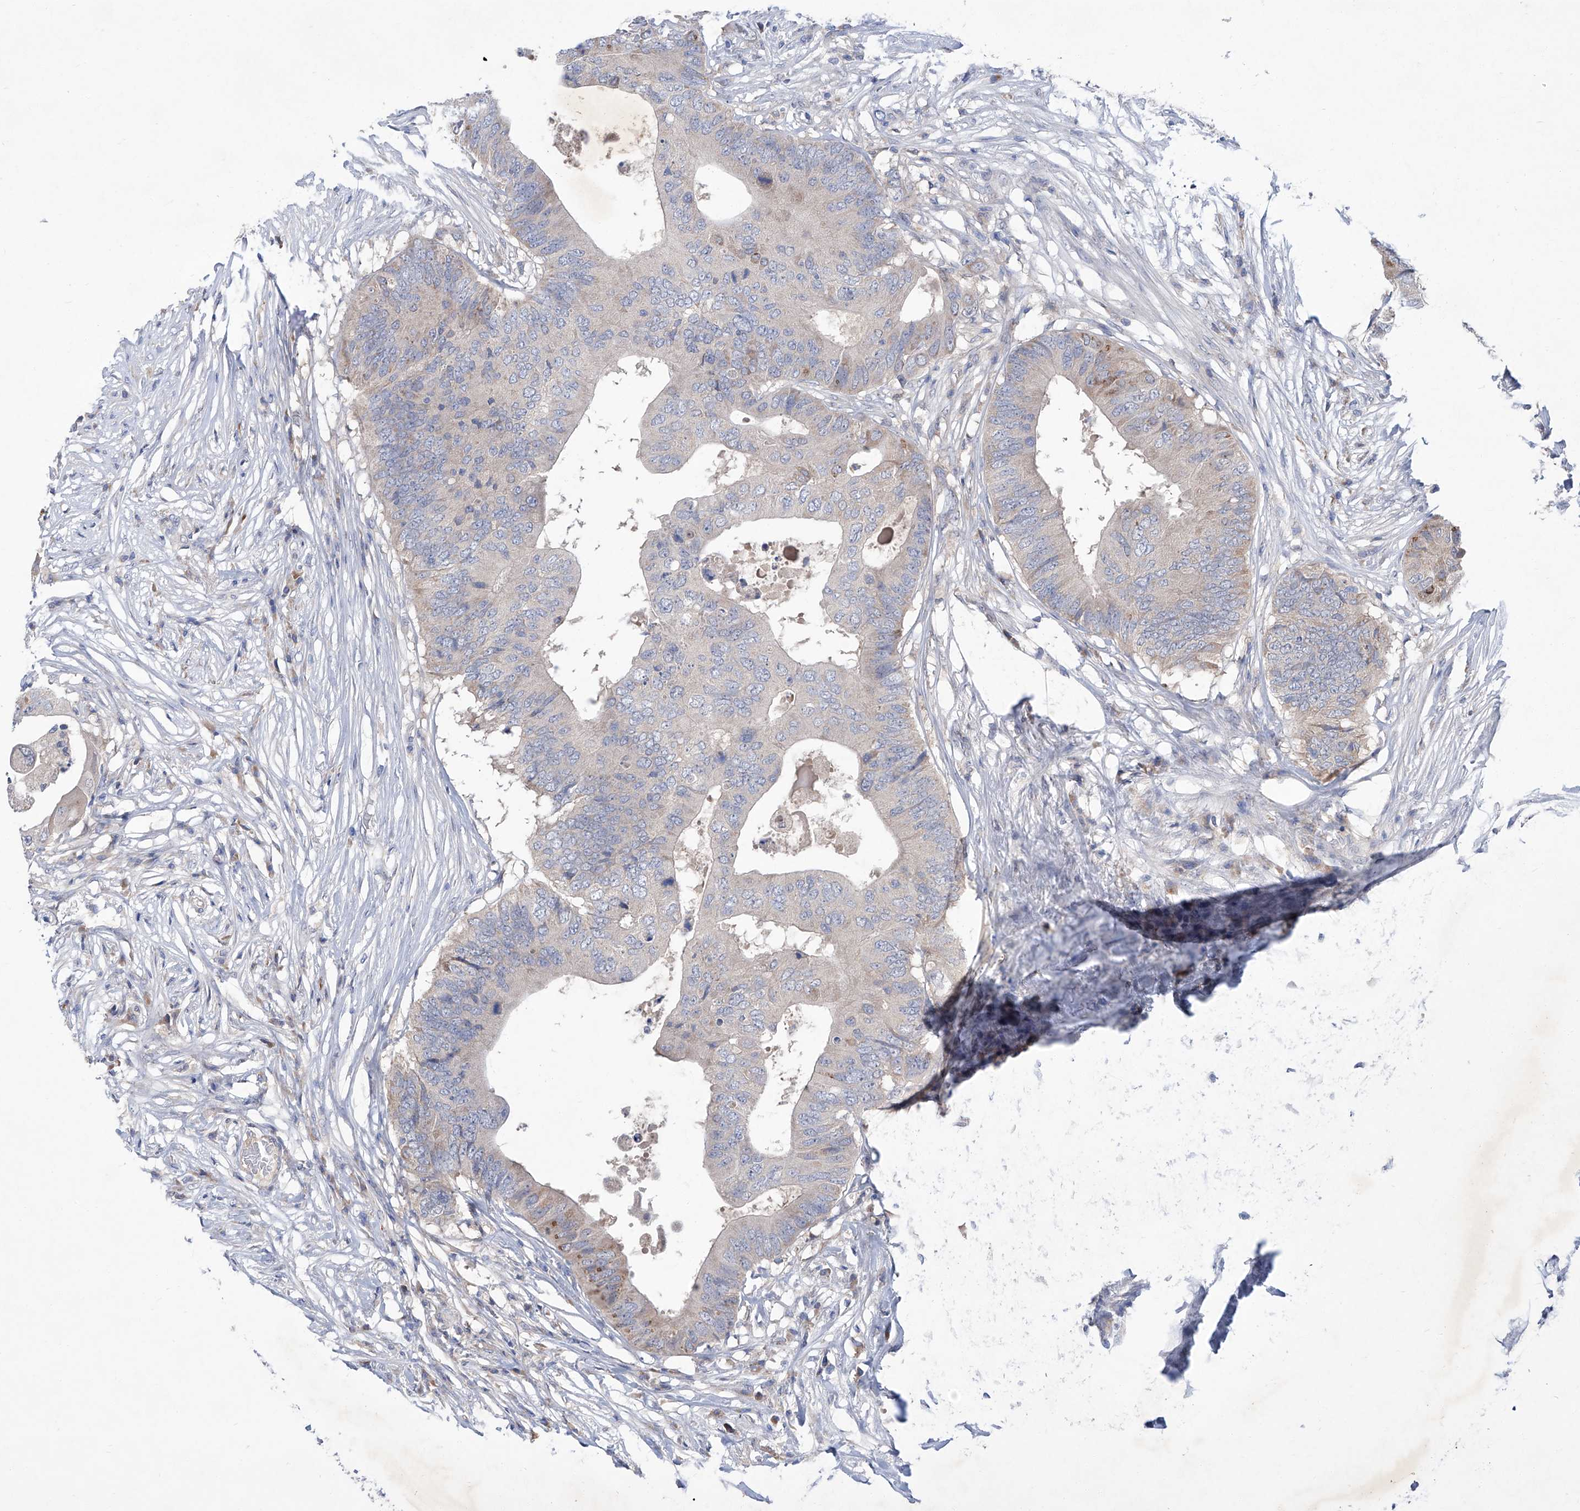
{"staining": {"intensity": "negative", "quantity": "none", "location": "none"}, "tissue": "colorectal cancer", "cell_type": "Tumor cells", "image_type": "cancer", "snomed": [{"axis": "morphology", "description": "Adenocarcinoma, NOS"}, {"axis": "topography", "description": "Colon"}], "caption": "Human colorectal cancer (adenocarcinoma) stained for a protein using IHC exhibits no expression in tumor cells.", "gene": "SBK2", "patient": {"sex": "male", "age": 71}}